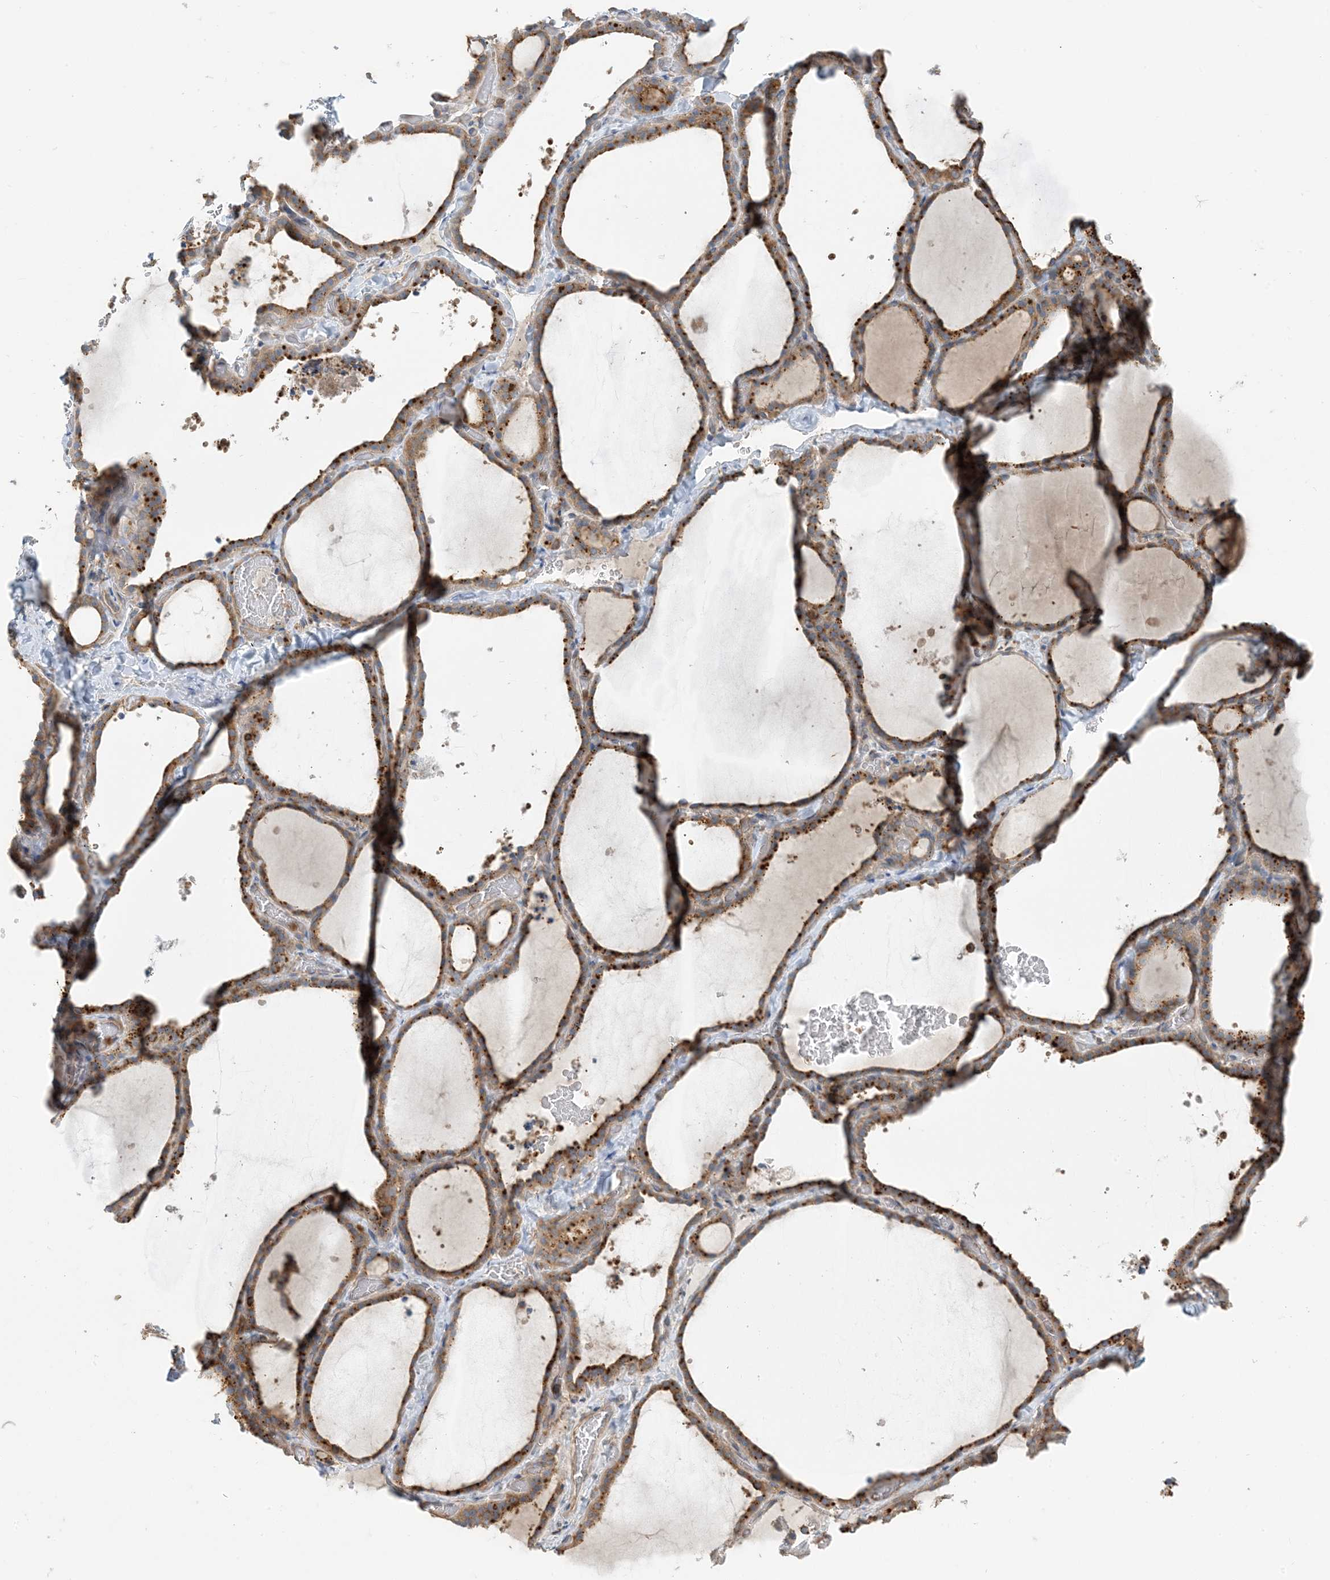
{"staining": {"intensity": "moderate", "quantity": ">75%", "location": "cytoplasmic/membranous"}, "tissue": "thyroid gland", "cell_type": "Glandular cells", "image_type": "normal", "snomed": [{"axis": "morphology", "description": "Normal tissue, NOS"}, {"axis": "topography", "description": "Thyroid gland"}], "caption": "Benign thyroid gland was stained to show a protein in brown. There is medium levels of moderate cytoplasmic/membranous expression in approximately >75% of glandular cells.", "gene": "SFMBT2", "patient": {"sex": "female", "age": 22}}